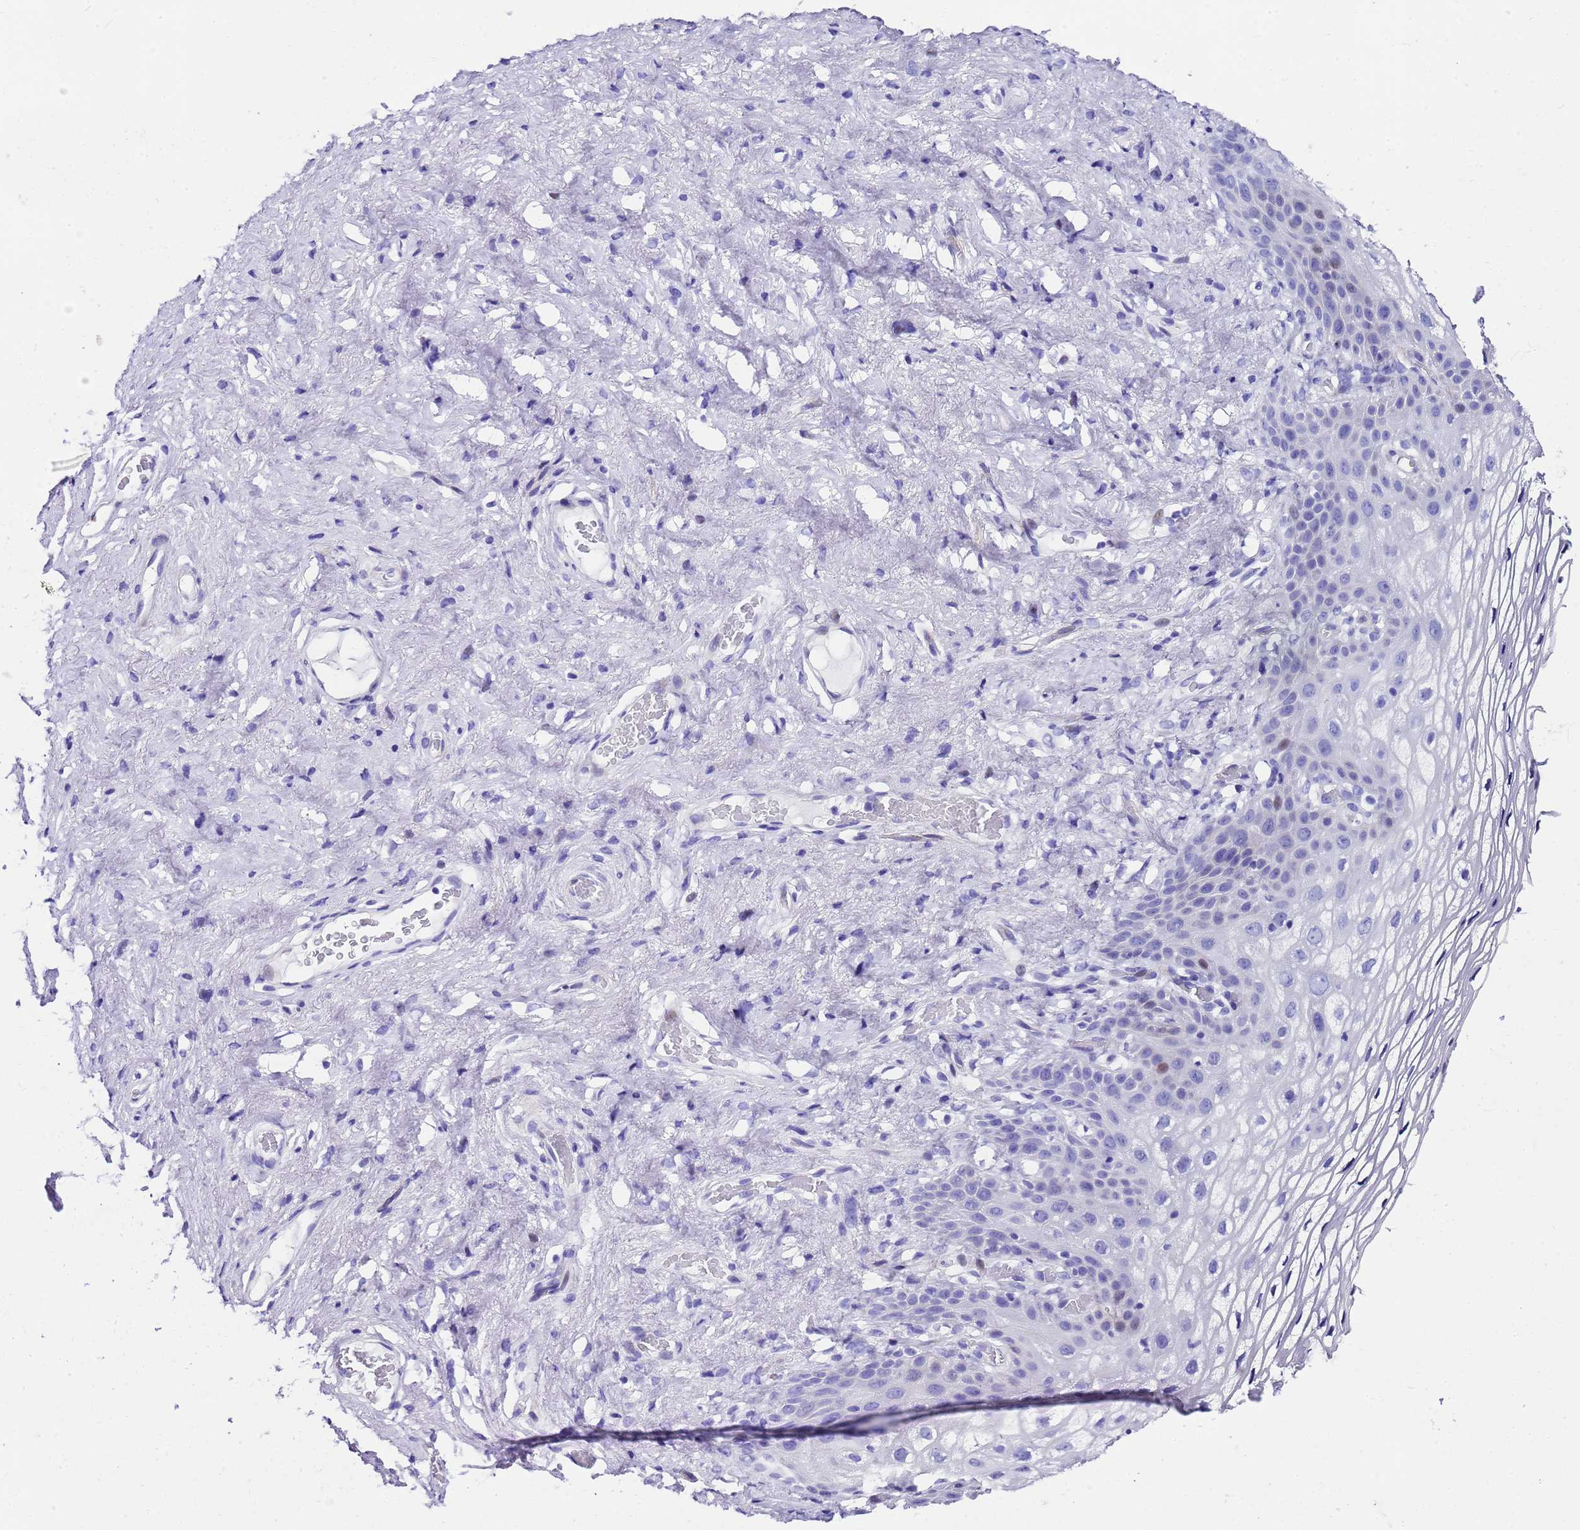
{"staining": {"intensity": "negative", "quantity": "none", "location": "none"}, "tissue": "vagina", "cell_type": "Squamous epithelial cells", "image_type": "normal", "snomed": [{"axis": "morphology", "description": "Normal tissue, NOS"}, {"axis": "topography", "description": "Vagina"}], "caption": "Immunohistochemical staining of normal vagina shows no significant positivity in squamous epithelial cells.", "gene": "UGT2A1", "patient": {"sex": "female", "age": 68}}